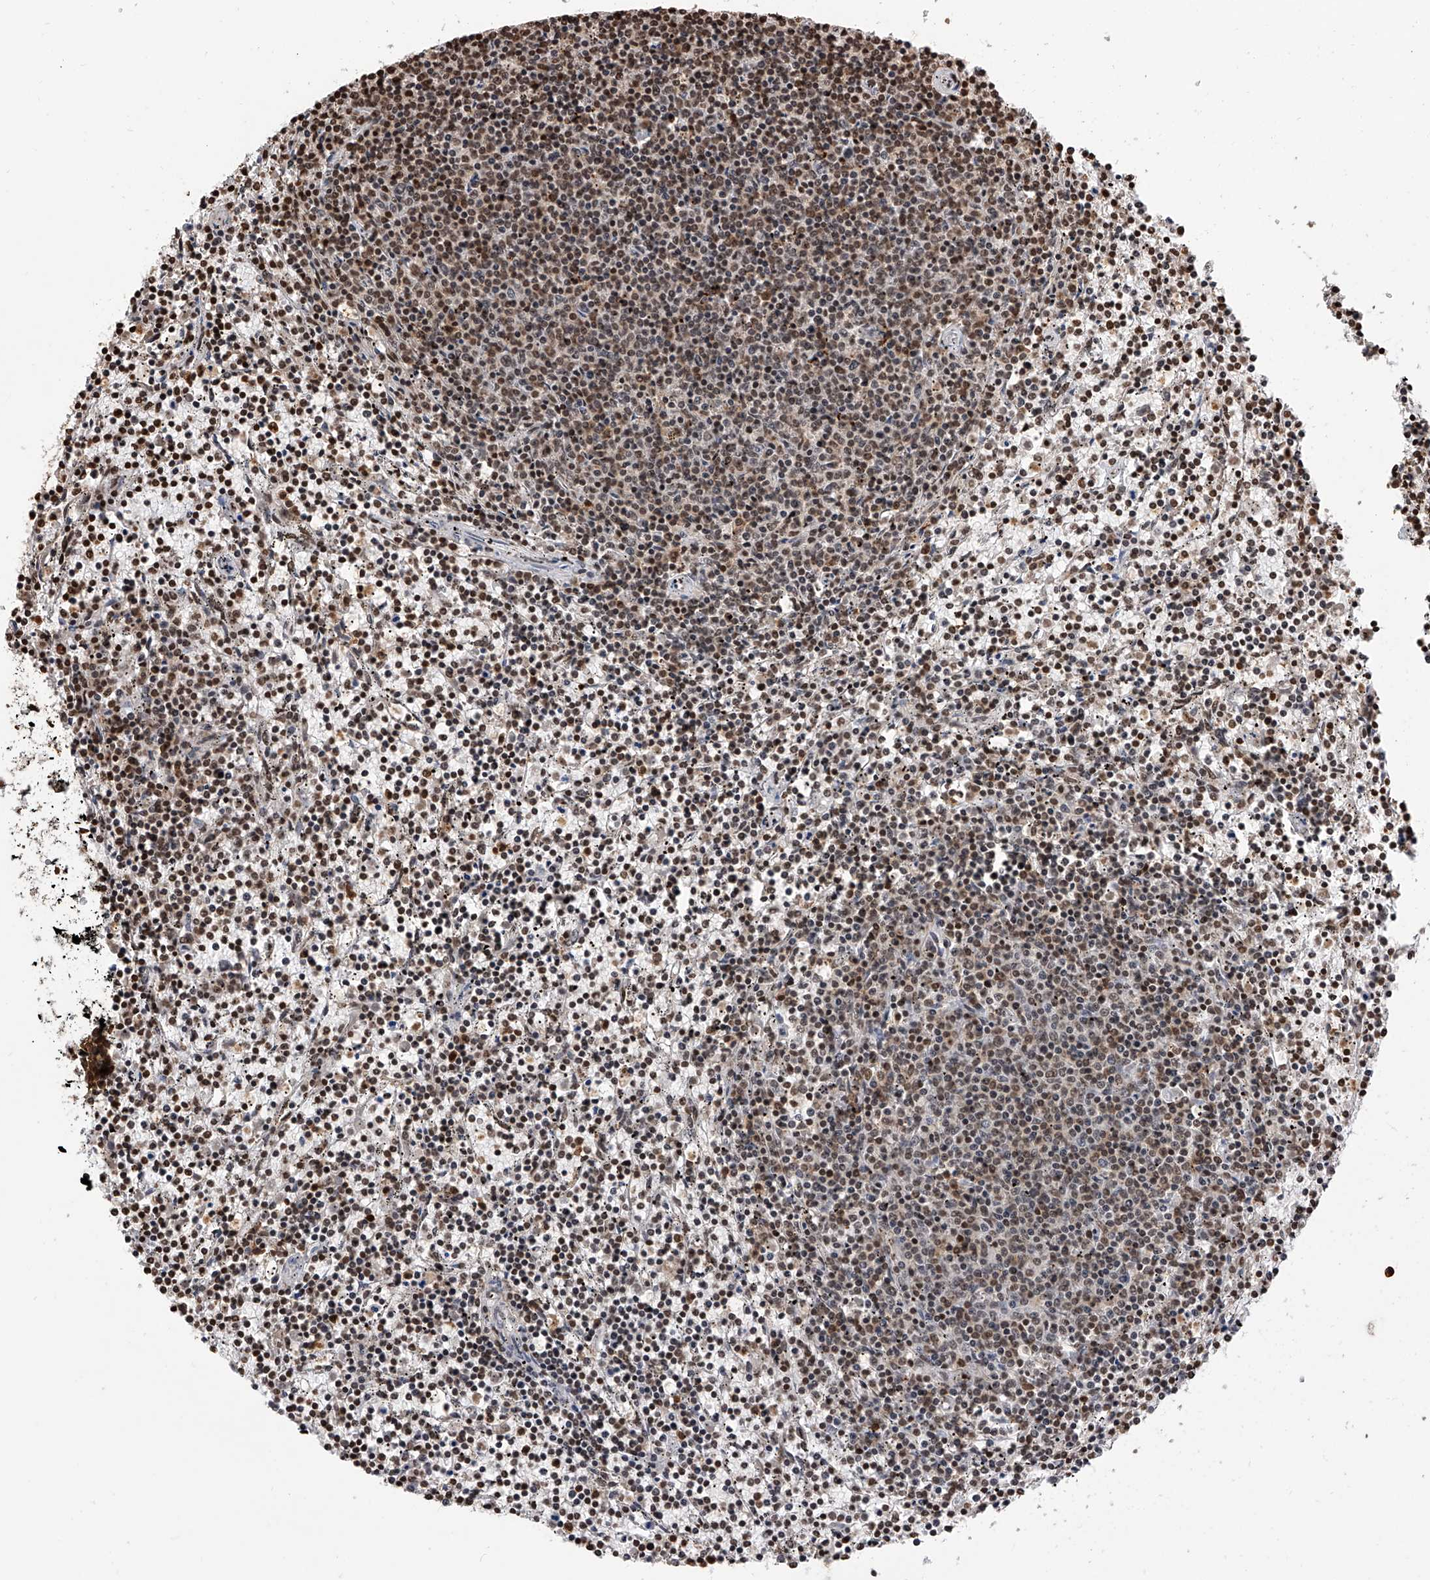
{"staining": {"intensity": "moderate", "quantity": "<25%", "location": "nuclear"}, "tissue": "lymphoma", "cell_type": "Tumor cells", "image_type": "cancer", "snomed": [{"axis": "morphology", "description": "Malignant lymphoma, non-Hodgkin's type, Low grade"}, {"axis": "topography", "description": "Spleen"}], "caption": "Immunohistochemistry histopathology image of human low-grade malignant lymphoma, non-Hodgkin's type stained for a protein (brown), which demonstrates low levels of moderate nuclear positivity in about <25% of tumor cells.", "gene": "CFAP410", "patient": {"sex": "female", "age": 50}}